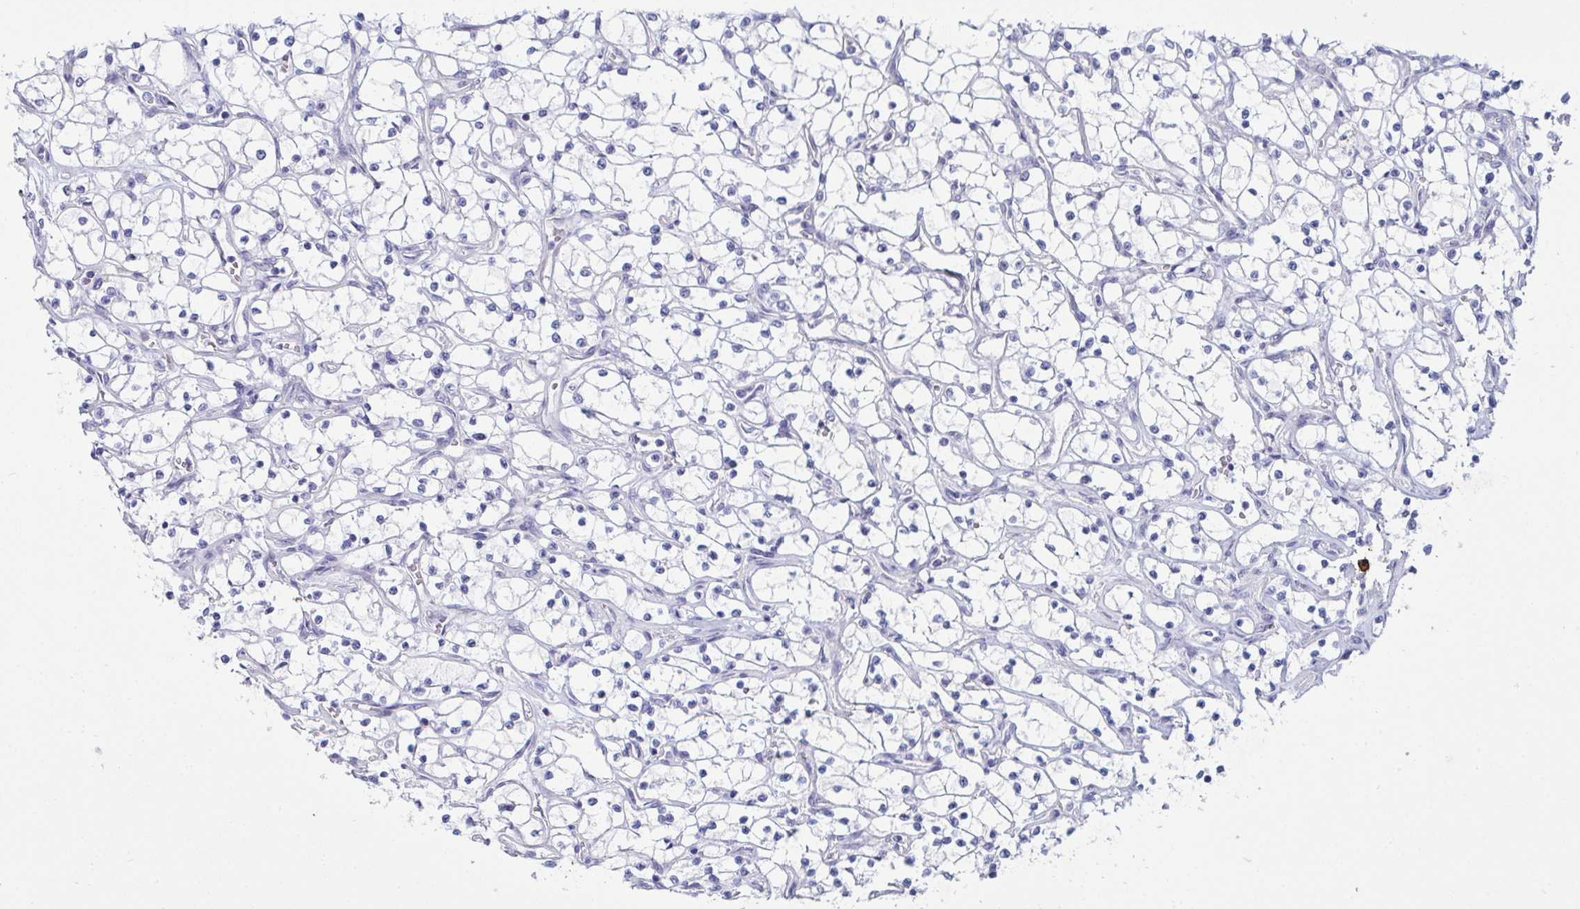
{"staining": {"intensity": "negative", "quantity": "none", "location": "none"}, "tissue": "renal cancer", "cell_type": "Tumor cells", "image_type": "cancer", "snomed": [{"axis": "morphology", "description": "Adenocarcinoma, NOS"}, {"axis": "topography", "description": "Kidney"}], "caption": "Immunohistochemistry histopathology image of renal adenocarcinoma stained for a protein (brown), which exhibits no positivity in tumor cells.", "gene": "TAS2R38", "patient": {"sex": "female", "age": 69}}